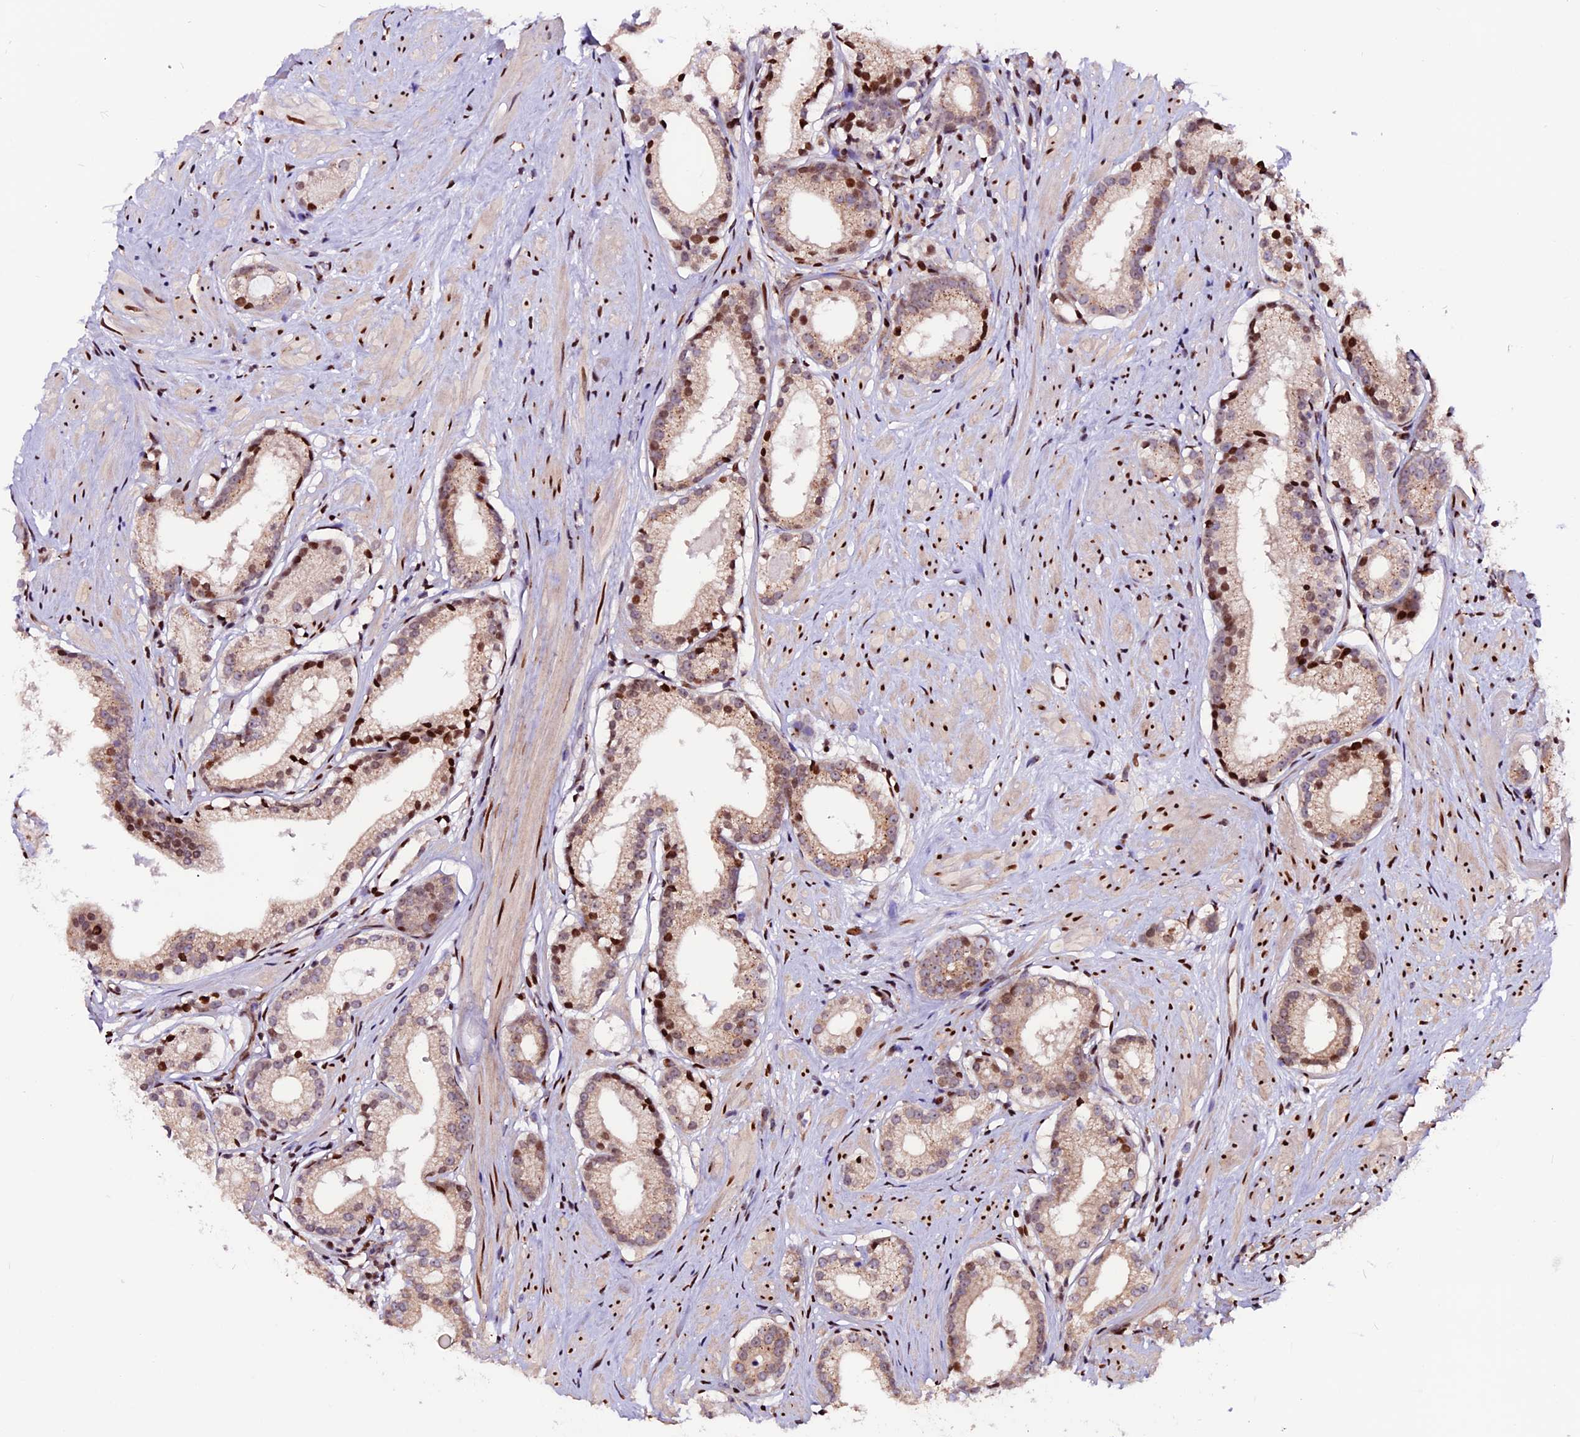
{"staining": {"intensity": "moderate", "quantity": "<25%", "location": "nuclear"}, "tissue": "prostate cancer", "cell_type": "Tumor cells", "image_type": "cancer", "snomed": [{"axis": "morphology", "description": "Adenocarcinoma, Low grade"}, {"axis": "topography", "description": "Prostate"}], "caption": "A brown stain labels moderate nuclear positivity of a protein in prostate cancer (low-grade adenocarcinoma) tumor cells. The protein is shown in brown color, while the nuclei are stained blue.", "gene": "RINL", "patient": {"sex": "male", "age": 57}}